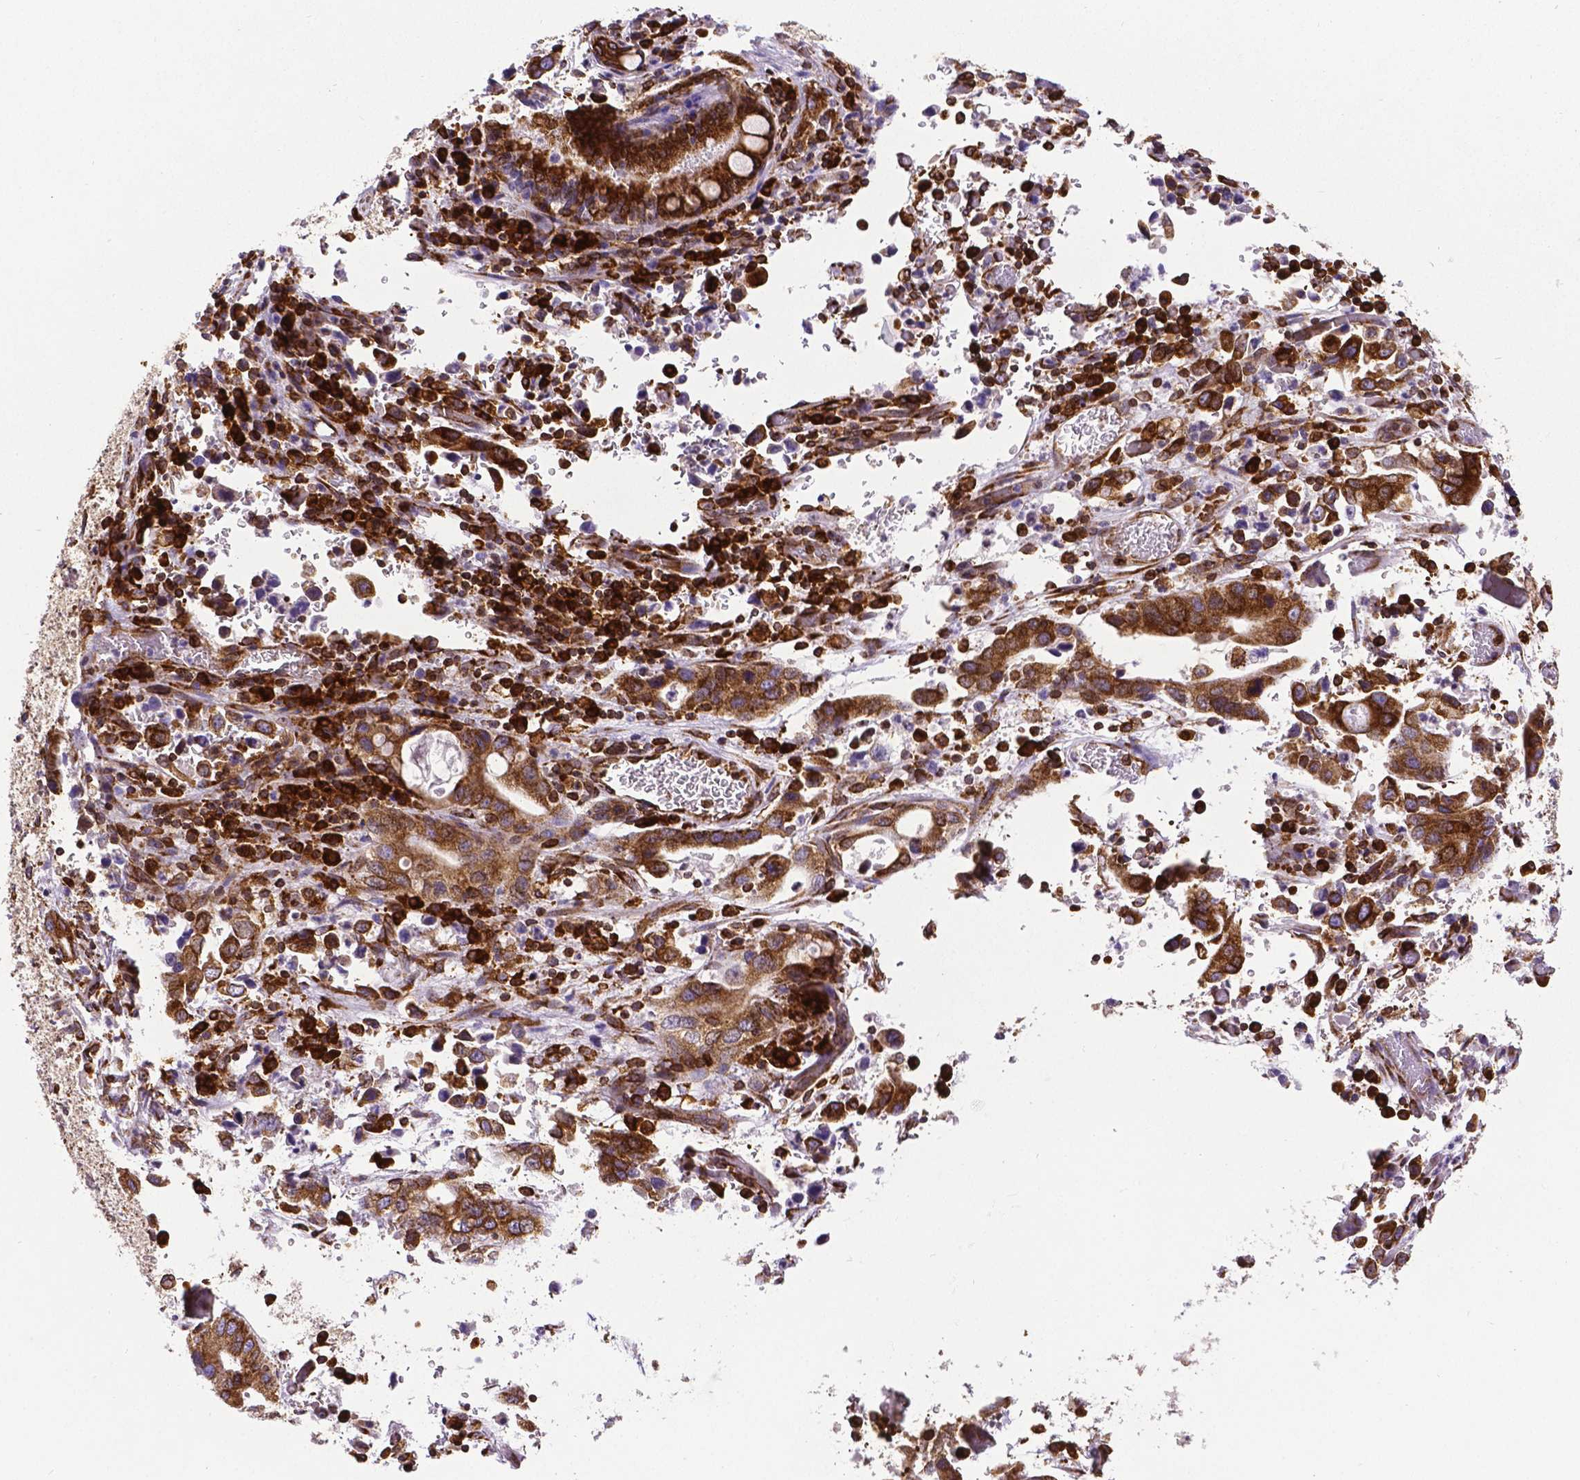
{"staining": {"intensity": "moderate", "quantity": ">75%", "location": "cytoplasmic/membranous"}, "tissue": "stomach cancer", "cell_type": "Tumor cells", "image_type": "cancer", "snomed": [{"axis": "morphology", "description": "Adenocarcinoma, NOS"}, {"axis": "topography", "description": "Stomach, upper"}], "caption": "Stomach adenocarcinoma tissue demonstrates moderate cytoplasmic/membranous positivity in about >75% of tumor cells", "gene": "MTDH", "patient": {"sex": "male", "age": 74}}